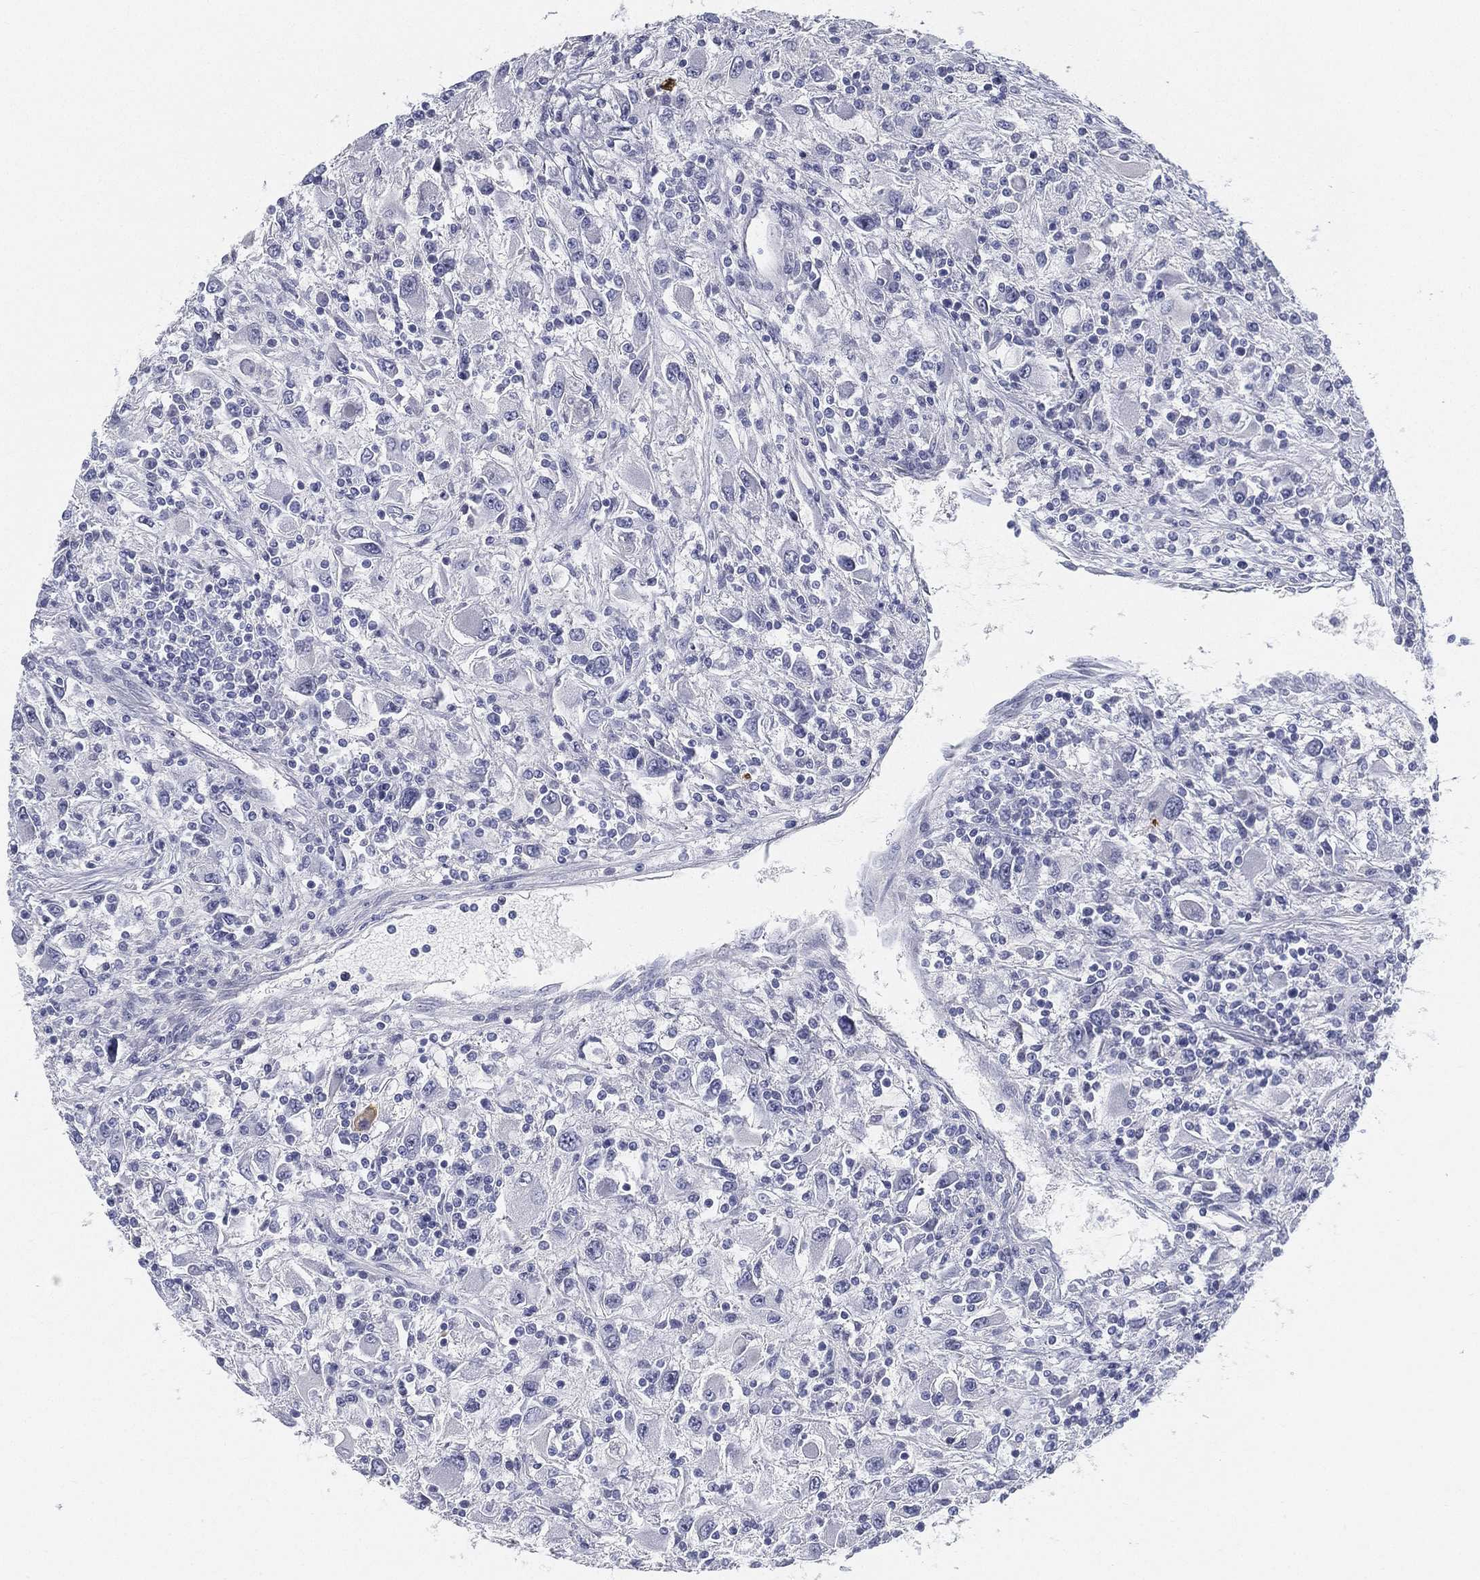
{"staining": {"intensity": "negative", "quantity": "none", "location": "none"}, "tissue": "renal cancer", "cell_type": "Tumor cells", "image_type": "cancer", "snomed": [{"axis": "morphology", "description": "Adenocarcinoma, NOS"}, {"axis": "topography", "description": "Kidney"}], "caption": "Immunohistochemistry histopathology image of neoplastic tissue: human renal cancer (adenocarcinoma) stained with DAB reveals no significant protein expression in tumor cells.", "gene": "SPPL2C", "patient": {"sex": "female", "age": 67}}